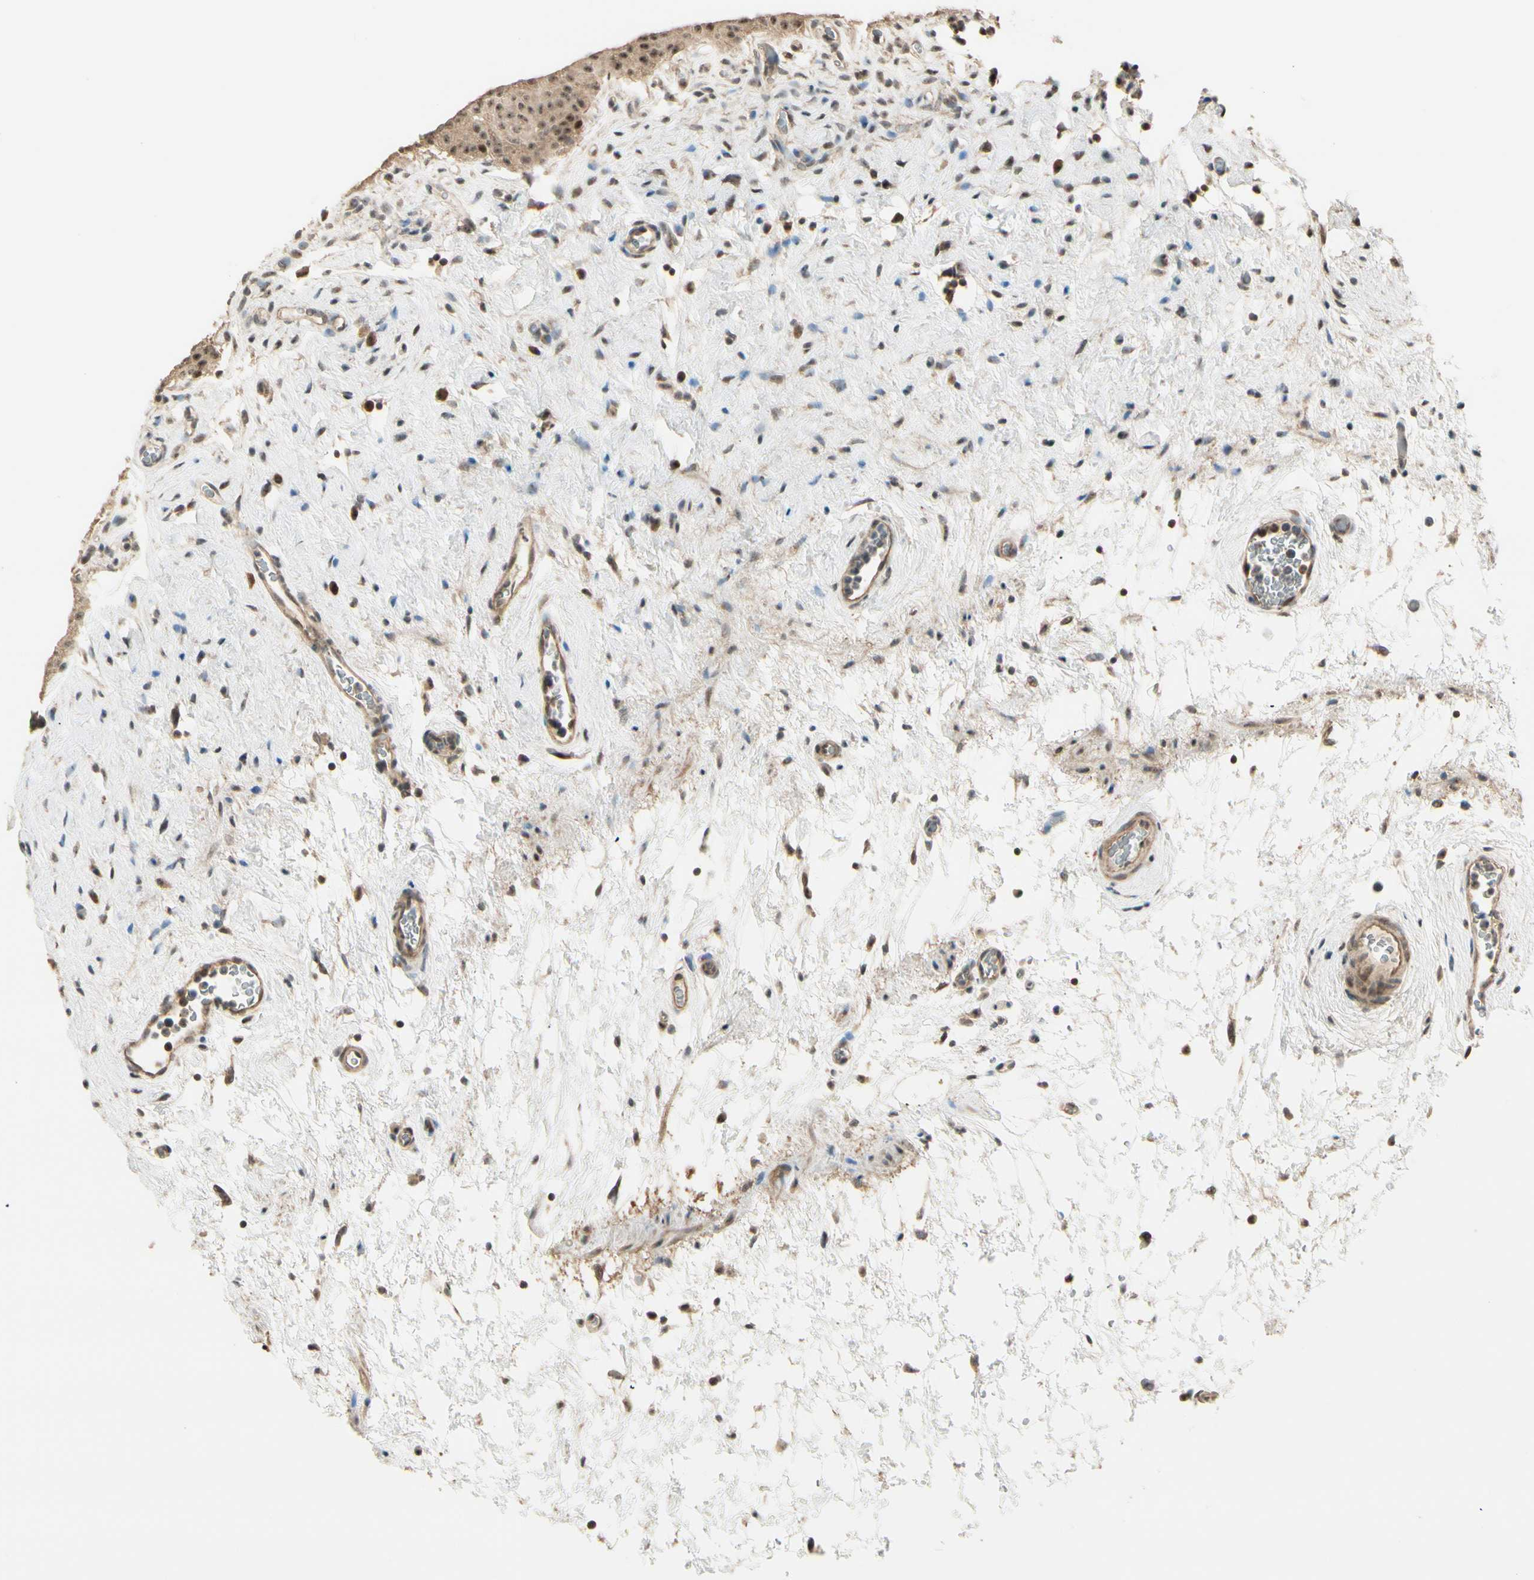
{"staining": {"intensity": "moderate", "quantity": ">75%", "location": "cytoplasmic/membranous,nuclear"}, "tissue": "urinary bladder", "cell_type": "Urothelial cells", "image_type": "normal", "snomed": [{"axis": "morphology", "description": "Normal tissue, NOS"}, {"axis": "morphology", "description": "Urothelial carcinoma, High grade"}, {"axis": "topography", "description": "Urinary bladder"}], "caption": "Moderate cytoplasmic/membranous,nuclear expression for a protein is seen in about >75% of urothelial cells of benign urinary bladder using IHC.", "gene": "MCPH1", "patient": {"sex": "male", "age": 46}}